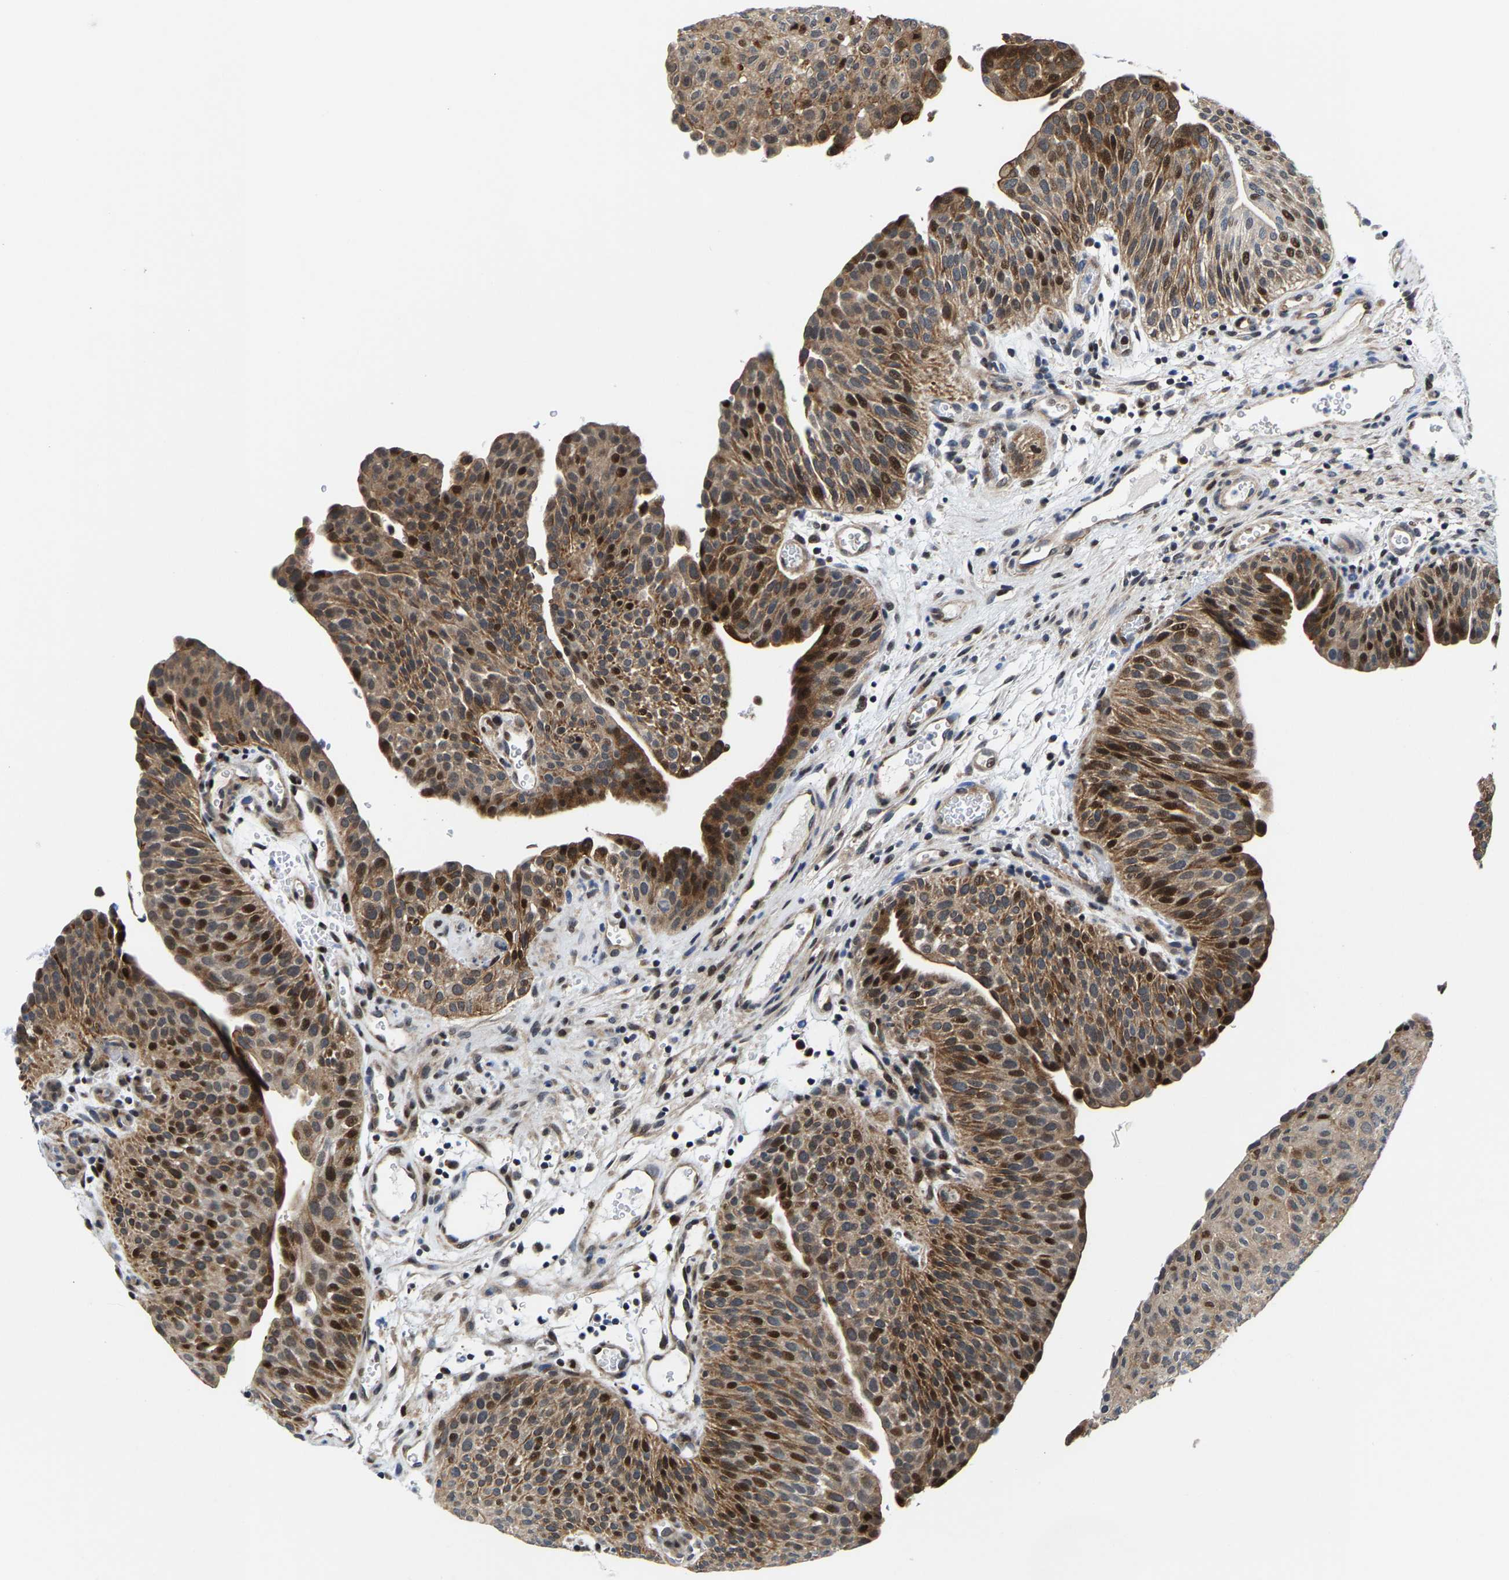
{"staining": {"intensity": "moderate", "quantity": ">75%", "location": "cytoplasmic/membranous,nuclear"}, "tissue": "urothelial cancer", "cell_type": "Tumor cells", "image_type": "cancer", "snomed": [{"axis": "morphology", "description": "Urothelial carcinoma, Low grade"}, {"axis": "morphology", "description": "Urothelial carcinoma, High grade"}, {"axis": "topography", "description": "Urinary bladder"}], "caption": "Urothelial cancer was stained to show a protein in brown. There is medium levels of moderate cytoplasmic/membranous and nuclear staining in about >75% of tumor cells. The protein is shown in brown color, while the nuclei are stained blue.", "gene": "GTPBP10", "patient": {"sex": "male", "age": 35}}